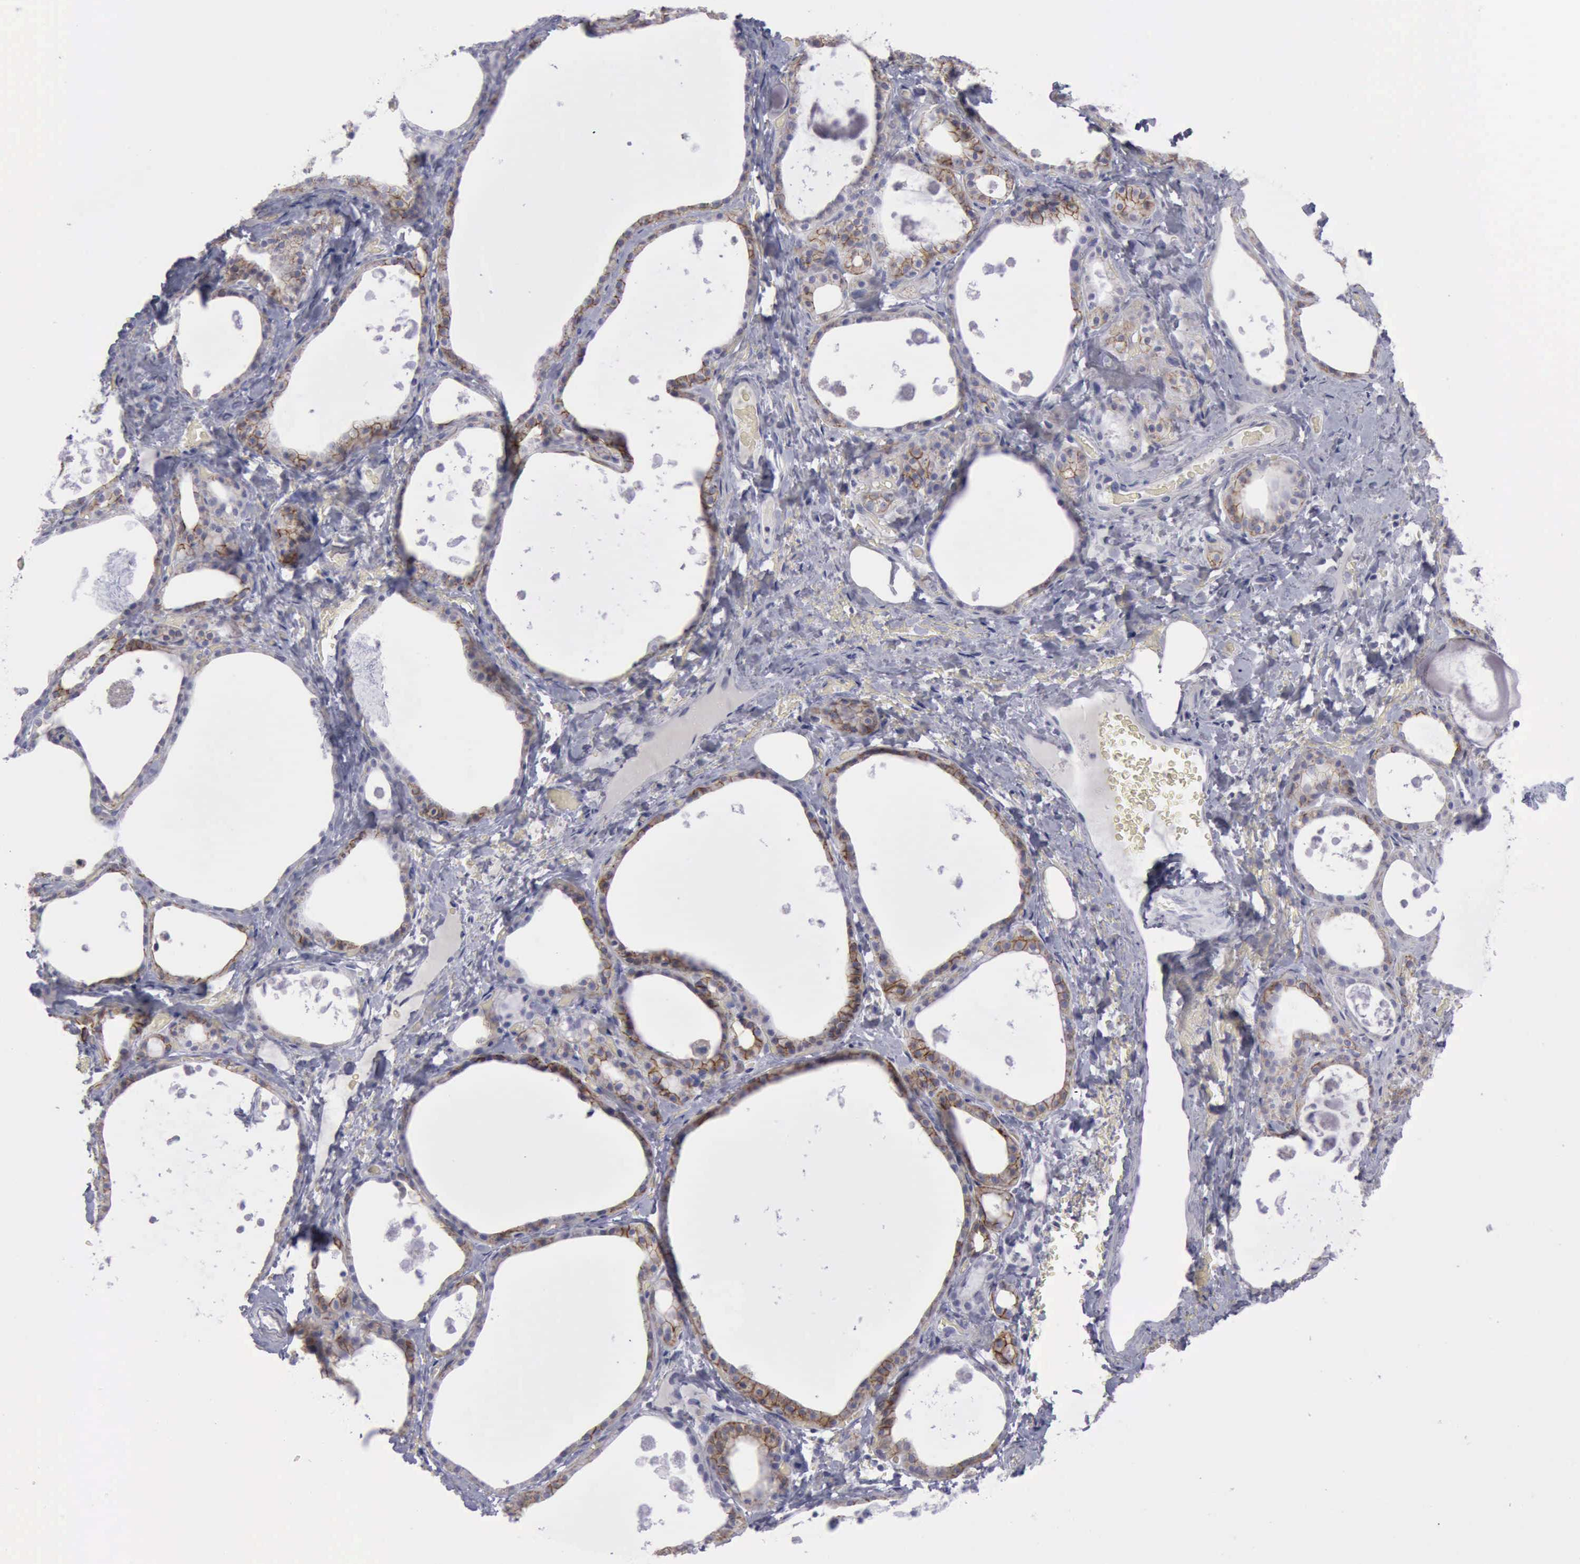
{"staining": {"intensity": "moderate", "quantity": "25%-75%", "location": "cytoplasmic/membranous"}, "tissue": "thyroid gland", "cell_type": "Glandular cells", "image_type": "normal", "snomed": [{"axis": "morphology", "description": "Normal tissue, NOS"}, {"axis": "topography", "description": "Thyroid gland"}], "caption": "DAB immunohistochemical staining of benign thyroid gland reveals moderate cytoplasmic/membranous protein expression in about 25%-75% of glandular cells.", "gene": "CDH2", "patient": {"sex": "male", "age": 61}}